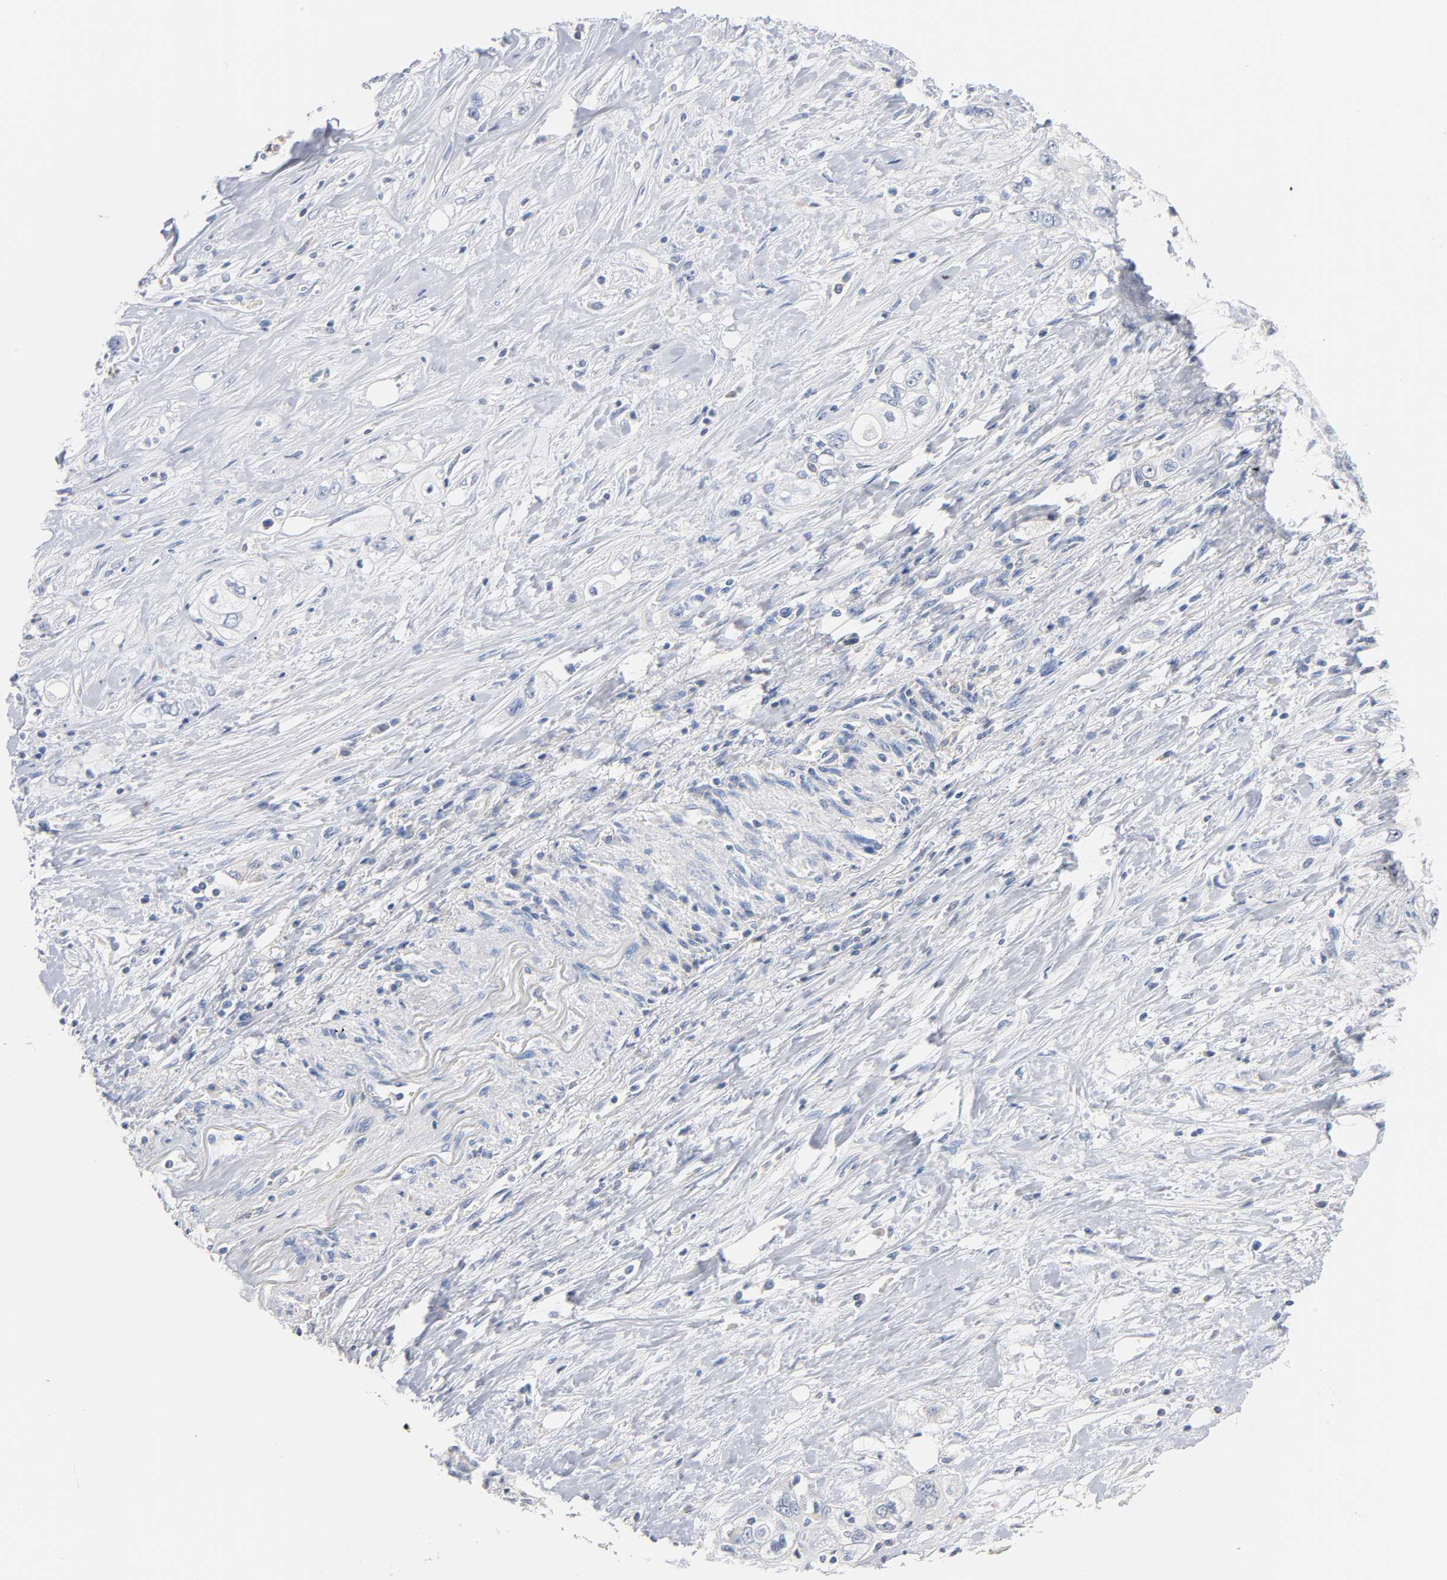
{"staining": {"intensity": "negative", "quantity": "none", "location": "none"}, "tissue": "pancreatic cancer", "cell_type": "Tumor cells", "image_type": "cancer", "snomed": [{"axis": "morphology", "description": "Adenocarcinoma, NOS"}, {"axis": "topography", "description": "Pancreas"}], "caption": "Immunohistochemical staining of human pancreatic adenocarcinoma shows no significant positivity in tumor cells.", "gene": "MALT1", "patient": {"sex": "male", "age": 70}}